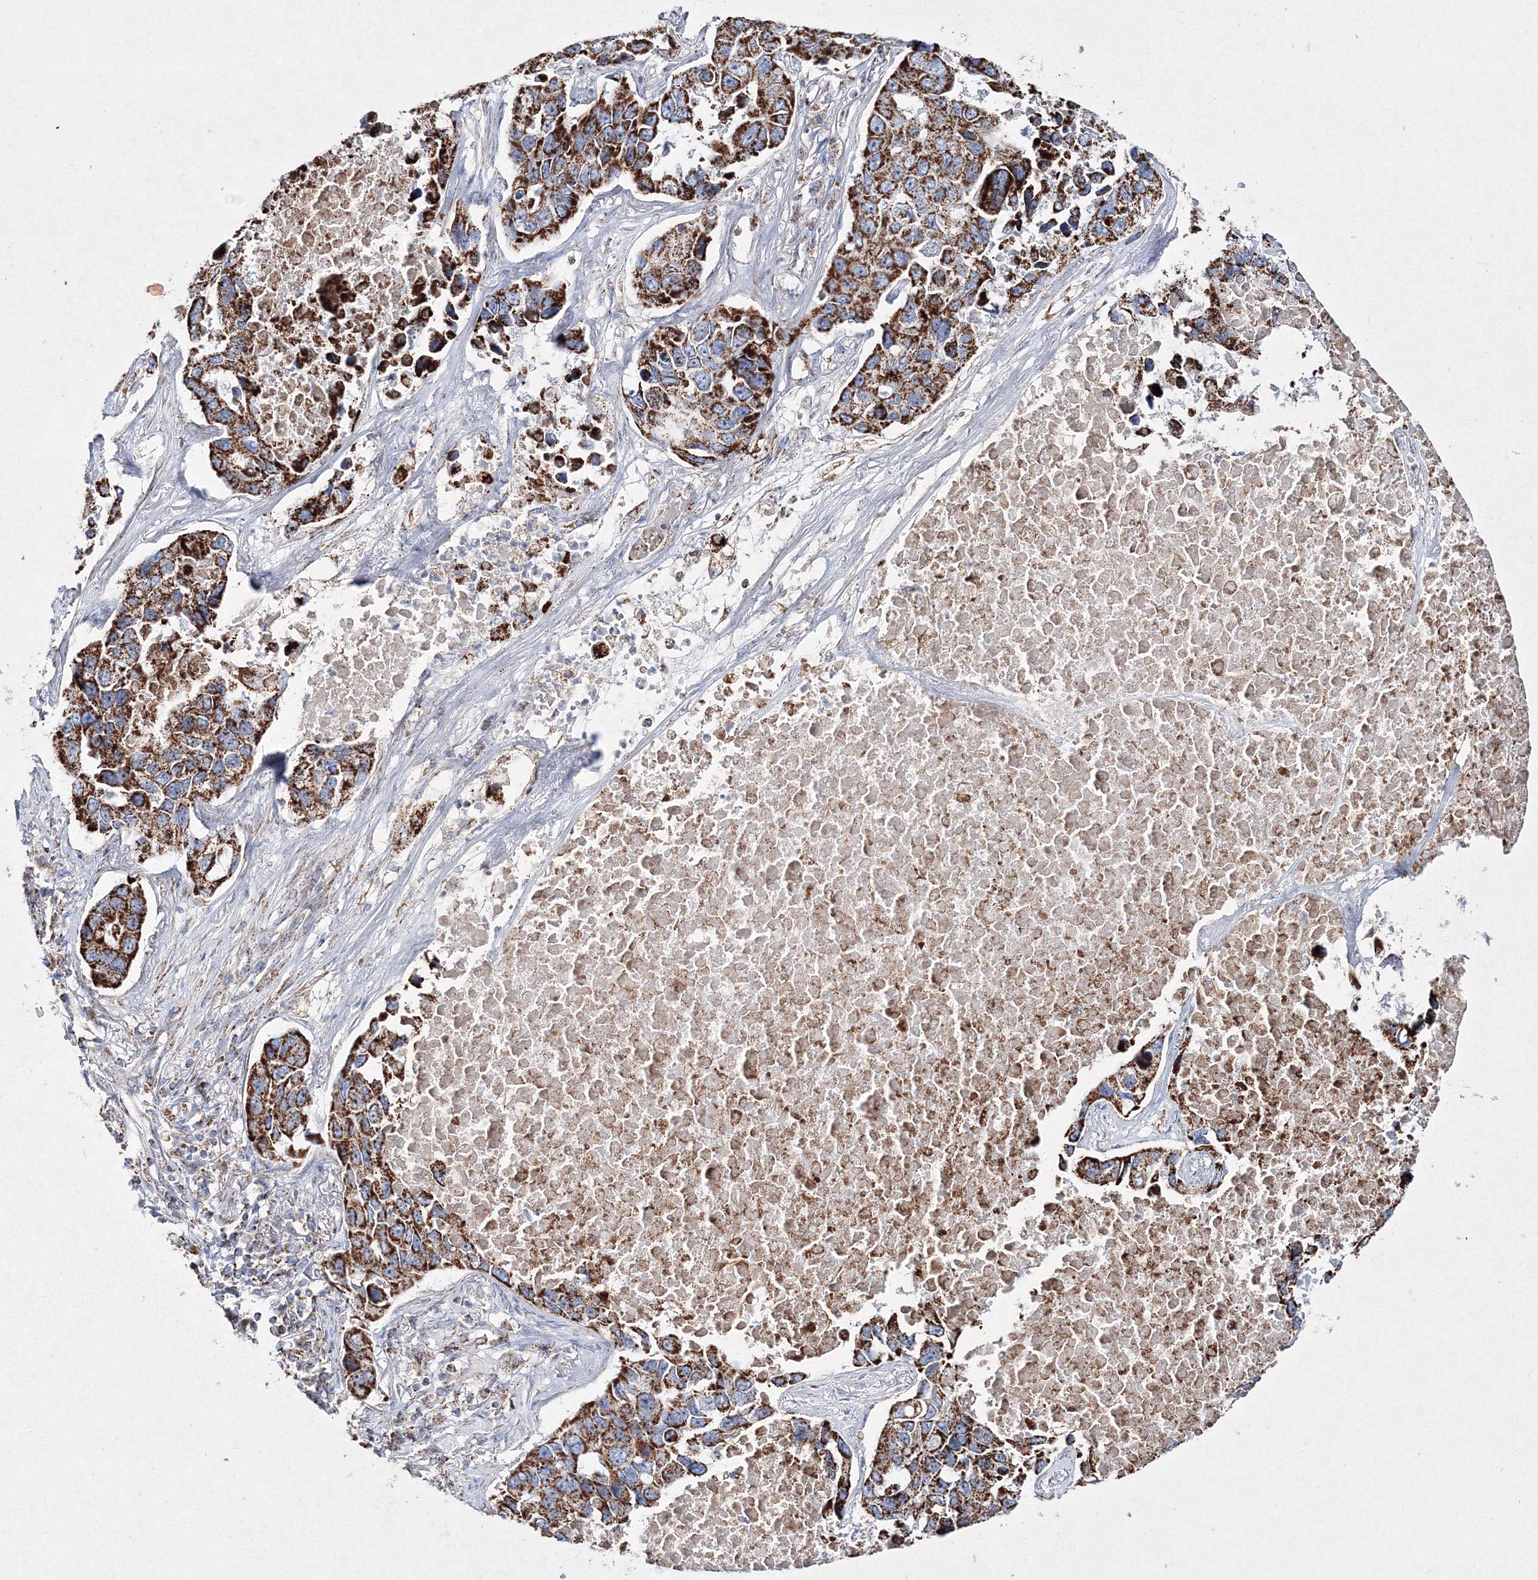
{"staining": {"intensity": "strong", "quantity": ">75%", "location": "cytoplasmic/membranous"}, "tissue": "lung cancer", "cell_type": "Tumor cells", "image_type": "cancer", "snomed": [{"axis": "morphology", "description": "Adenocarcinoma, NOS"}, {"axis": "topography", "description": "Lung"}], "caption": "A histopathology image of human lung adenocarcinoma stained for a protein demonstrates strong cytoplasmic/membranous brown staining in tumor cells.", "gene": "IGSF9", "patient": {"sex": "male", "age": 64}}